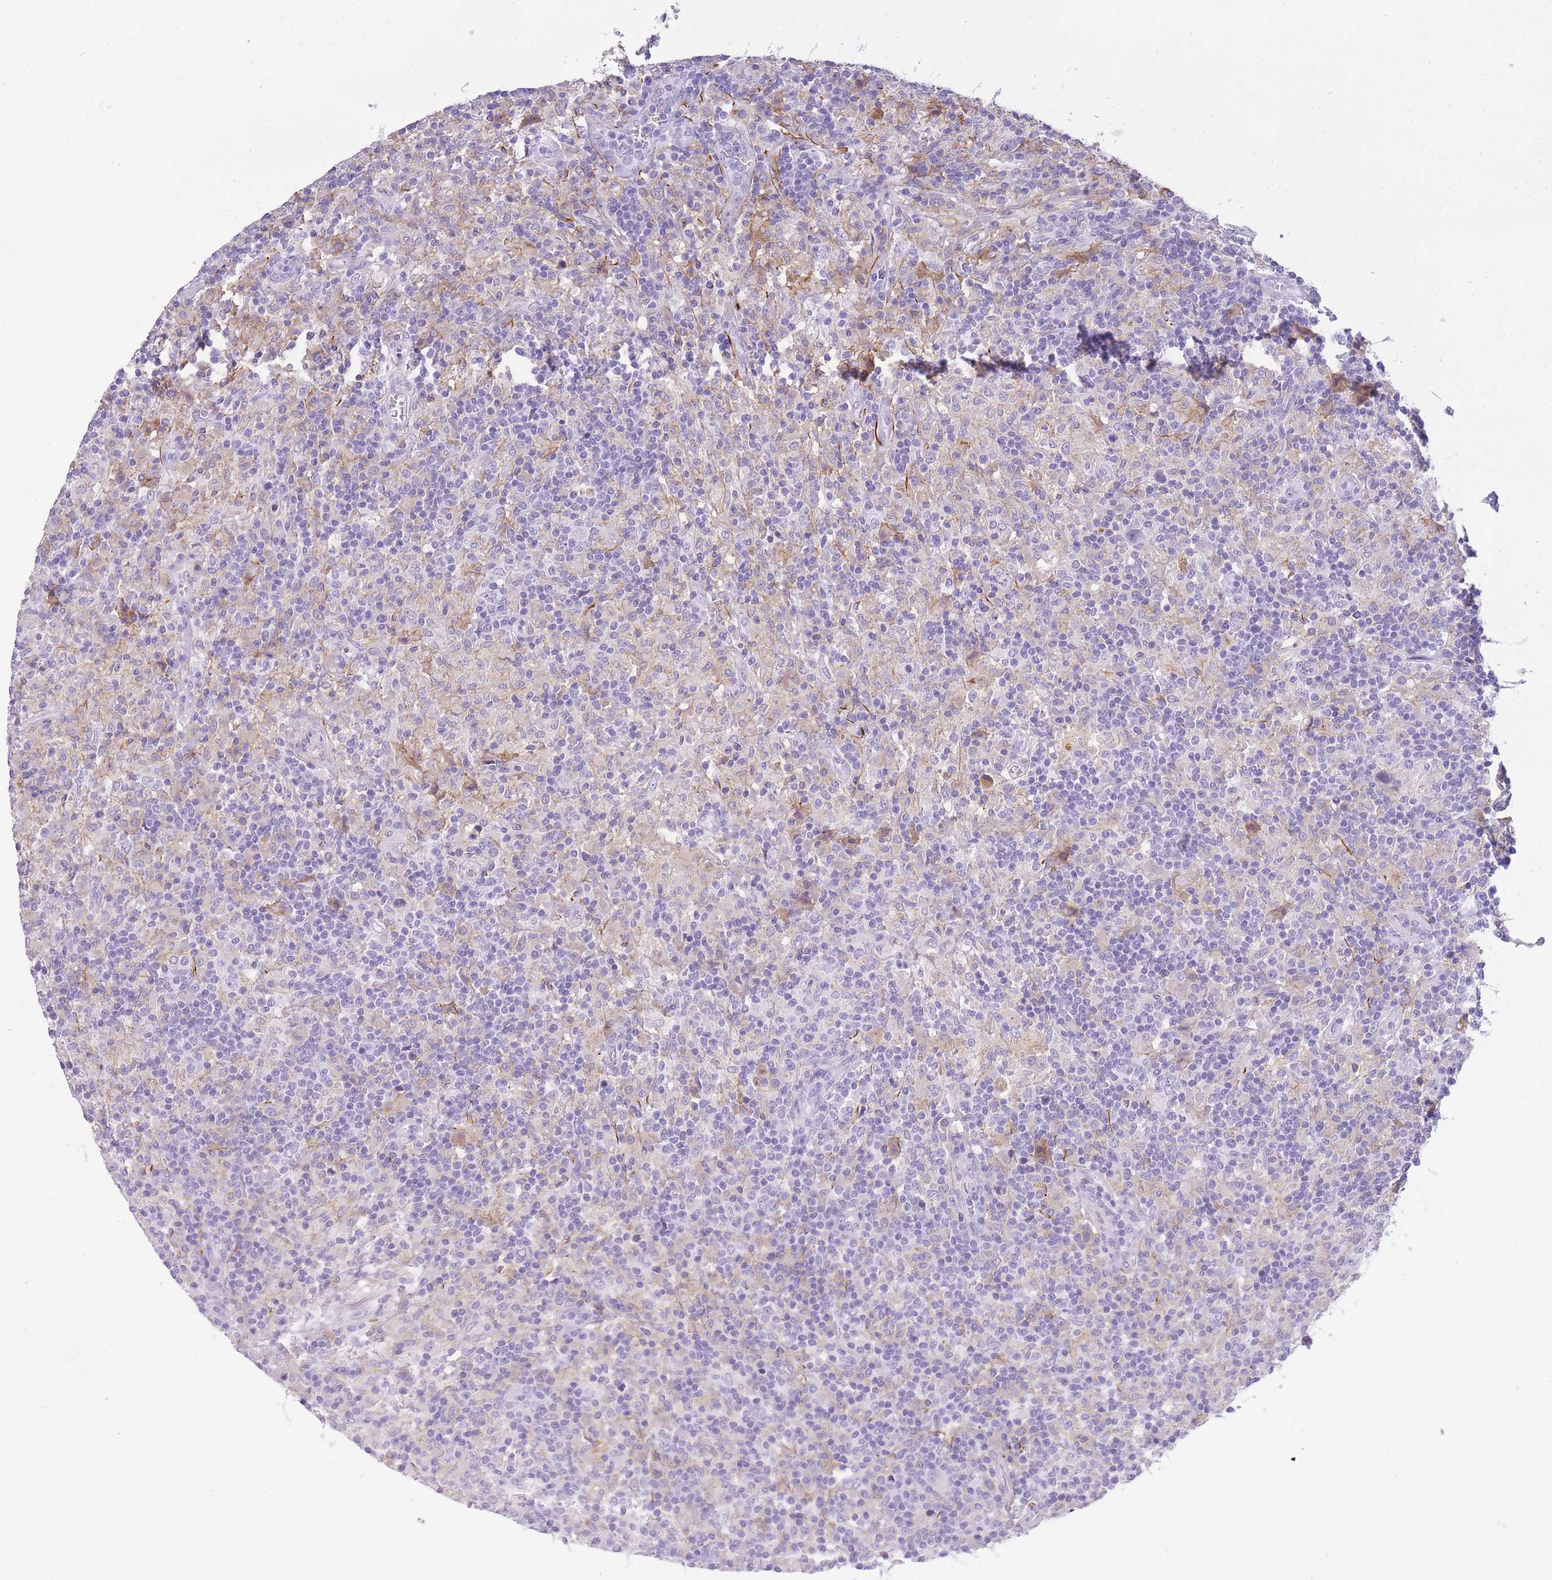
{"staining": {"intensity": "negative", "quantity": "none", "location": "none"}, "tissue": "lymphoma", "cell_type": "Tumor cells", "image_type": "cancer", "snomed": [{"axis": "morphology", "description": "Hodgkin's disease, NOS"}, {"axis": "topography", "description": "Lymph node"}], "caption": "The IHC photomicrograph has no significant positivity in tumor cells of Hodgkin's disease tissue. Nuclei are stained in blue.", "gene": "RADX", "patient": {"sex": "male", "age": 70}}